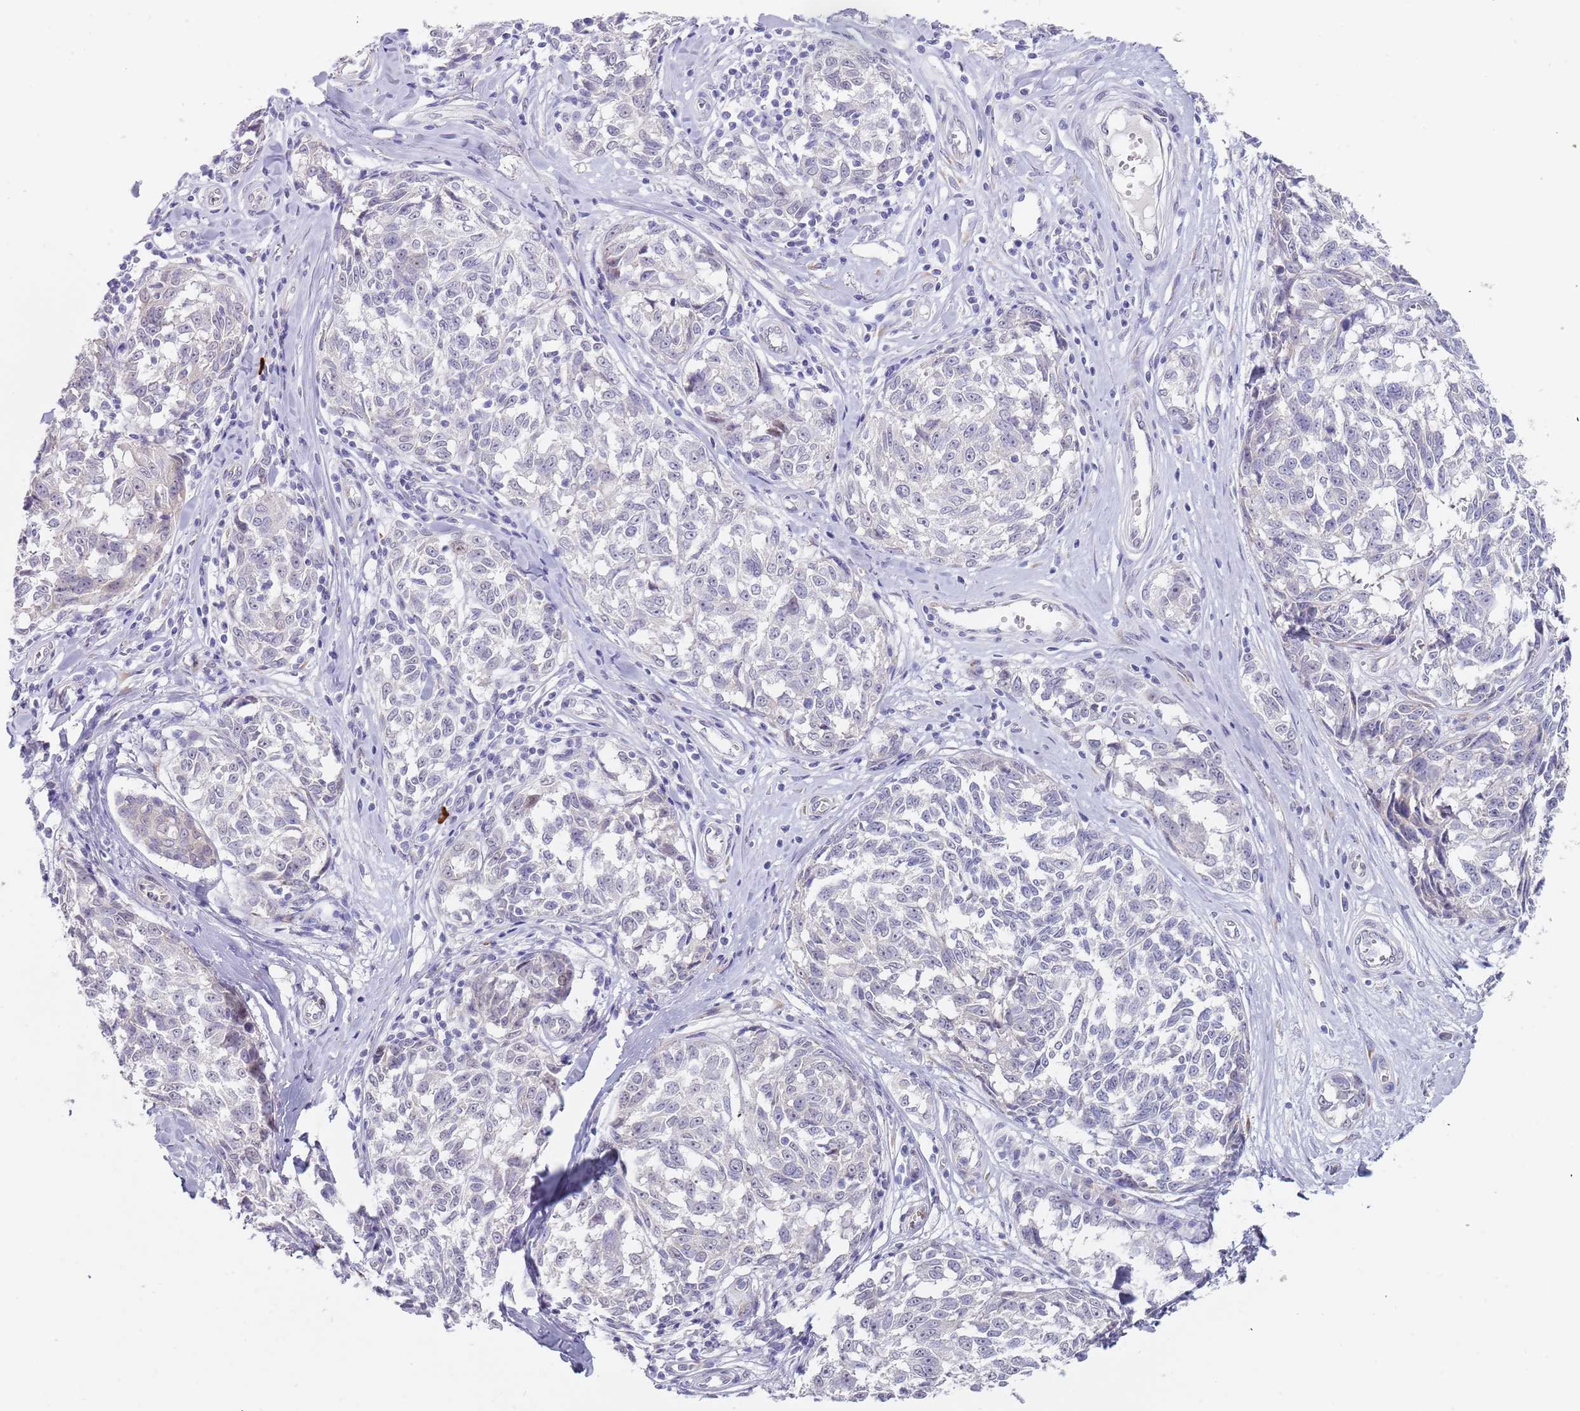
{"staining": {"intensity": "negative", "quantity": "none", "location": "none"}, "tissue": "melanoma", "cell_type": "Tumor cells", "image_type": "cancer", "snomed": [{"axis": "morphology", "description": "Normal tissue, NOS"}, {"axis": "morphology", "description": "Malignant melanoma, NOS"}, {"axis": "topography", "description": "Skin"}], "caption": "Immunohistochemistry image of neoplastic tissue: melanoma stained with DAB (3,3'-diaminobenzidine) demonstrates no significant protein staining in tumor cells.", "gene": "TNRC6C", "patient": {"sex": "female", "age": 64}}